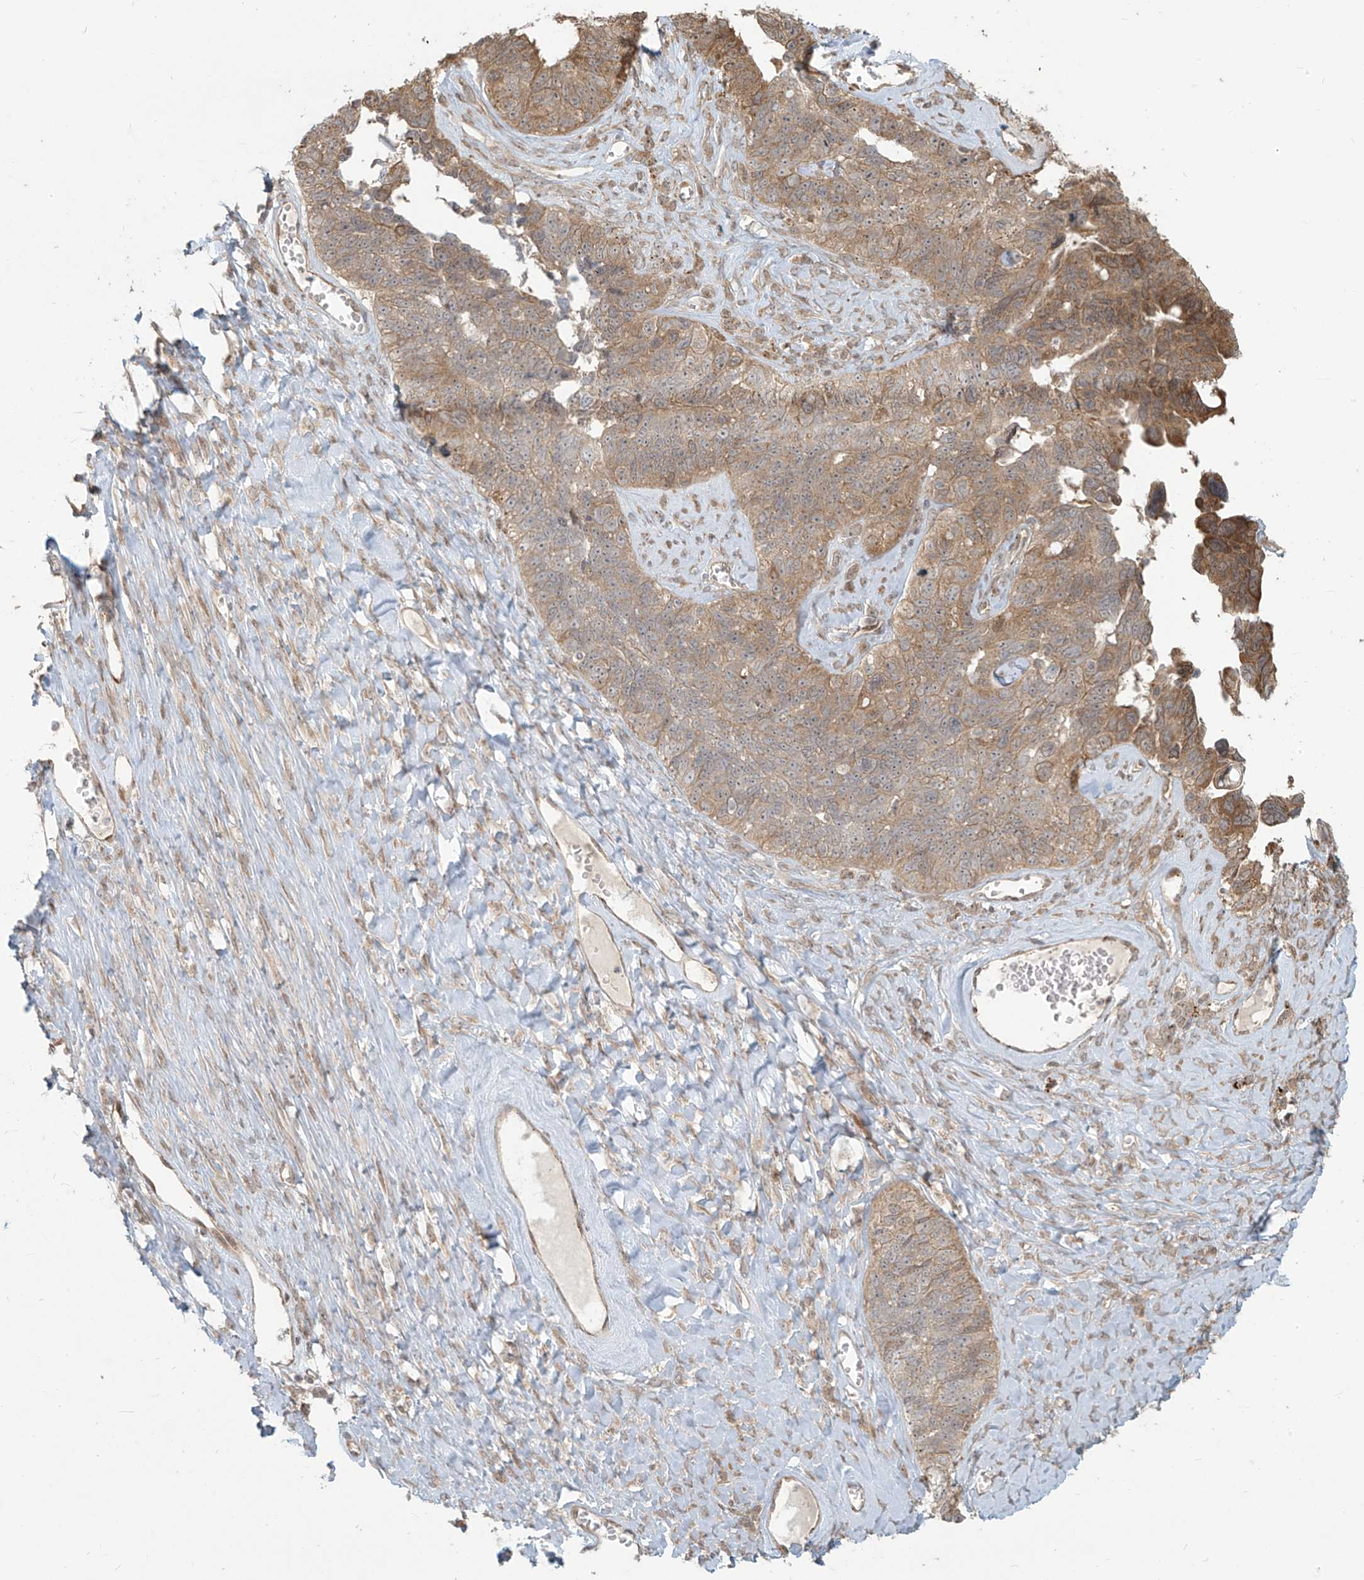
{"staining": {"intensity": "moderate", "quantity": ">75%", "location": "cytoplasmic/membranous"}, "tissue": "ovarian cancer", "cell_type": "Tumor cells", "image_type": "cancer", "snomed": [{"axis": "morphology", "description": "Cystadenocarcinoma, serous, NOS"}, {"axis": "topography", "description": "Ovary"}], "caption": "Protein staining of ovarian cancer tissue shows moderate cytoplasmic/membranous staining in about >75% of tumor cells. Using DAB (3,3'-diaminobenzidine) (brown) and hematoxylin (blue) stains, captured at high magnification using brightfield microscopy.", "gene": "PLEKHM3", "patient": {"sex": "female", "age": 79}}